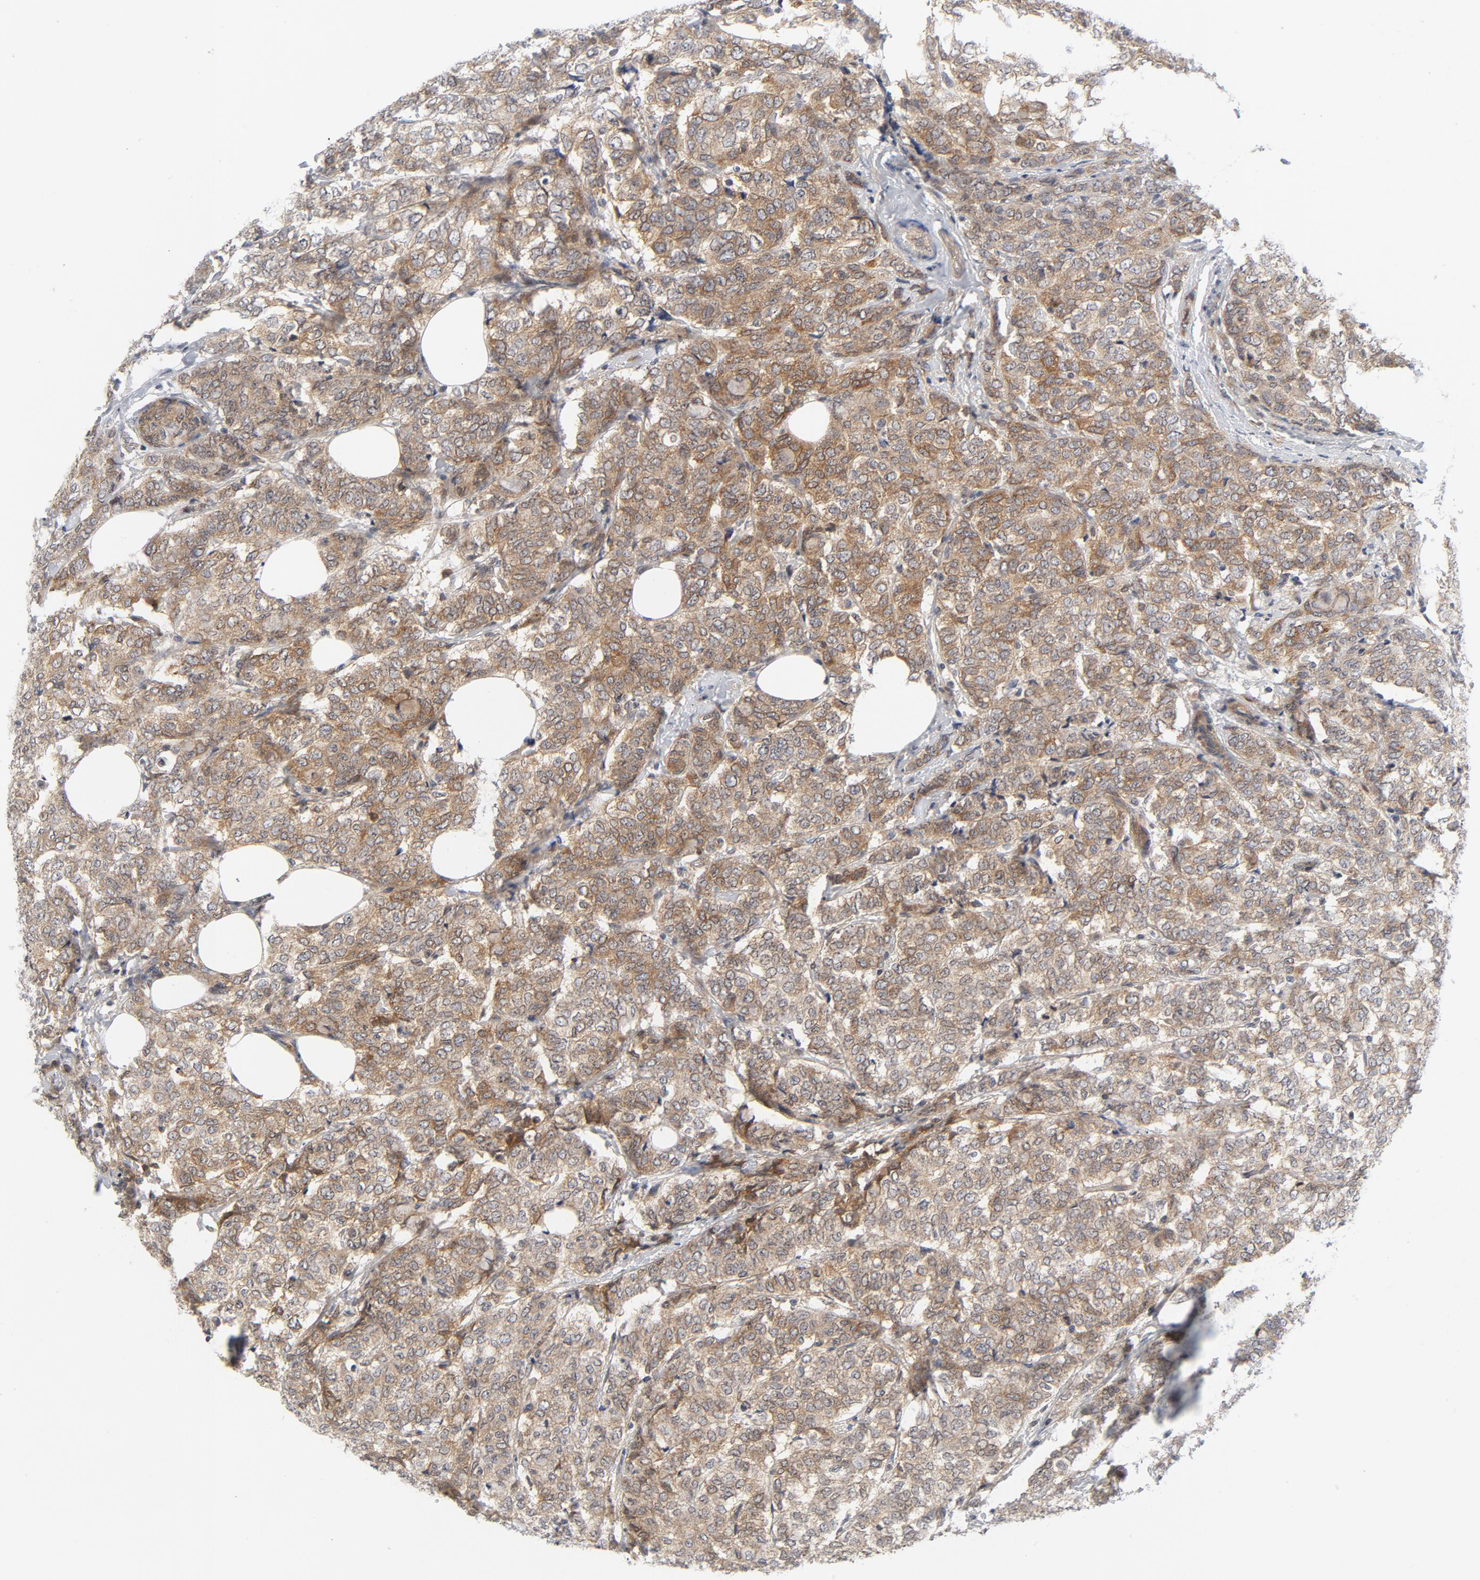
{"staining": {"intensity": "moderate", "quantity": ">75%", "location": "cytoplasmic/membranous"}, "tissue": "breast cancer", "cell_type": "Tumor cells", "image_type": "cancer", "snomed": [{"axis": "morphology", "description": "Lobular carcinoma"}, {"axis": "topography", "description": "Breast"}], "caption": "This micrograph demonstrates immunohistochemistry (IHC) staining of breast cancer, with medium moderate cytoplasmic/membranous positivity in about >75% of tumor cells.", "gene": "BAD", "patient": {"sex": "female", "age": 60}}